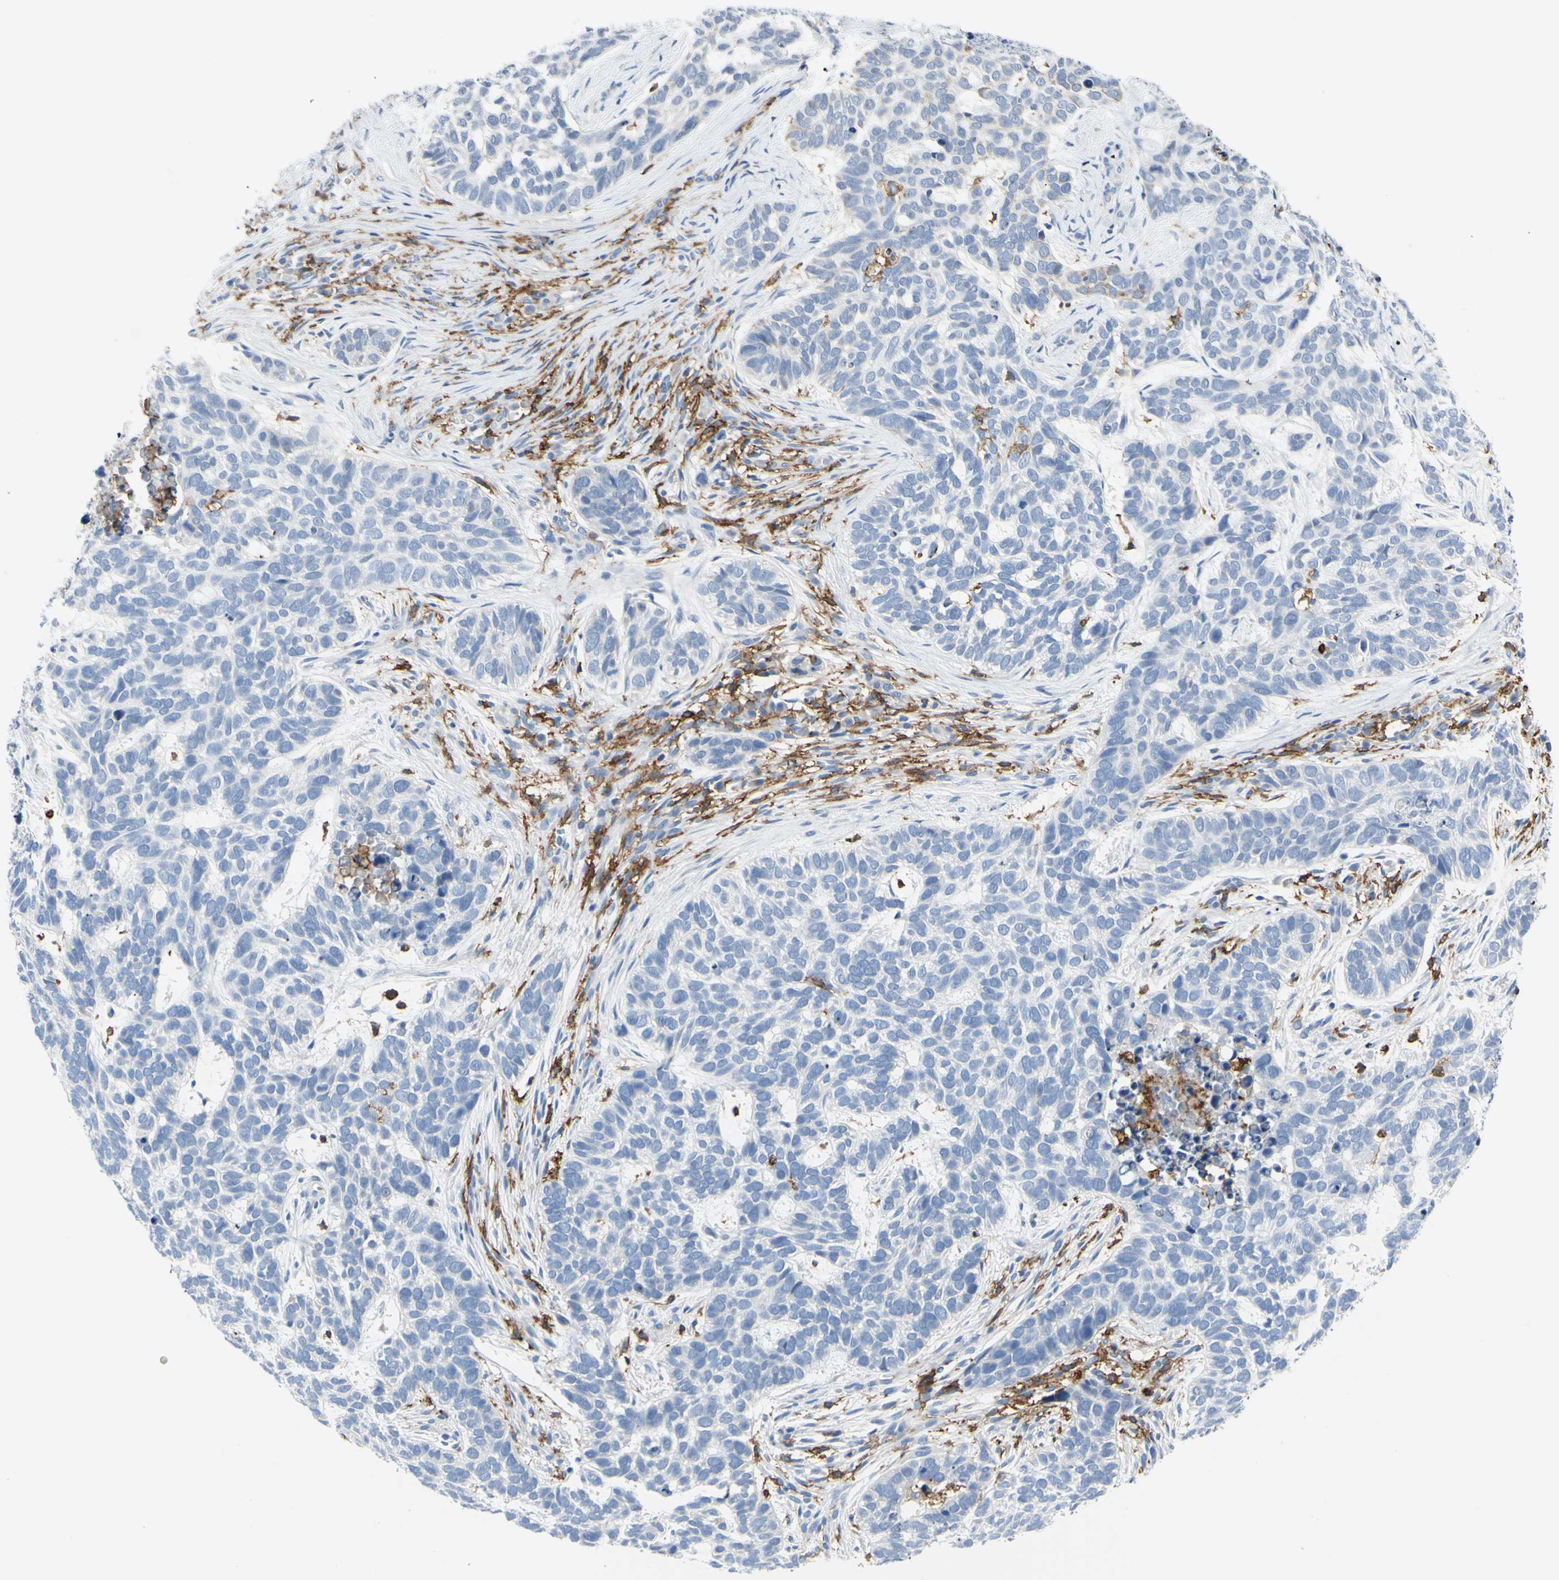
{"staining": {"intensity": "negative", "quantity": "none", "location": "none"}, "tissue": "skin cancer", "cell_type": "Tumor cells", "image_type": "cancer", "snomed": [{"axis": "morphology", "description": "Basal cell carcinoma"}, {"axis": "topography", "description": "Skin"}], "caption": "Human skin cancer (basal cell carcinoma) stained for a protein using immunohistochemistry (IHC) demonstrates no expression in tumor cells.", "gene": "FCGR2A", "patient": {"sex": "male", "age": 87}}